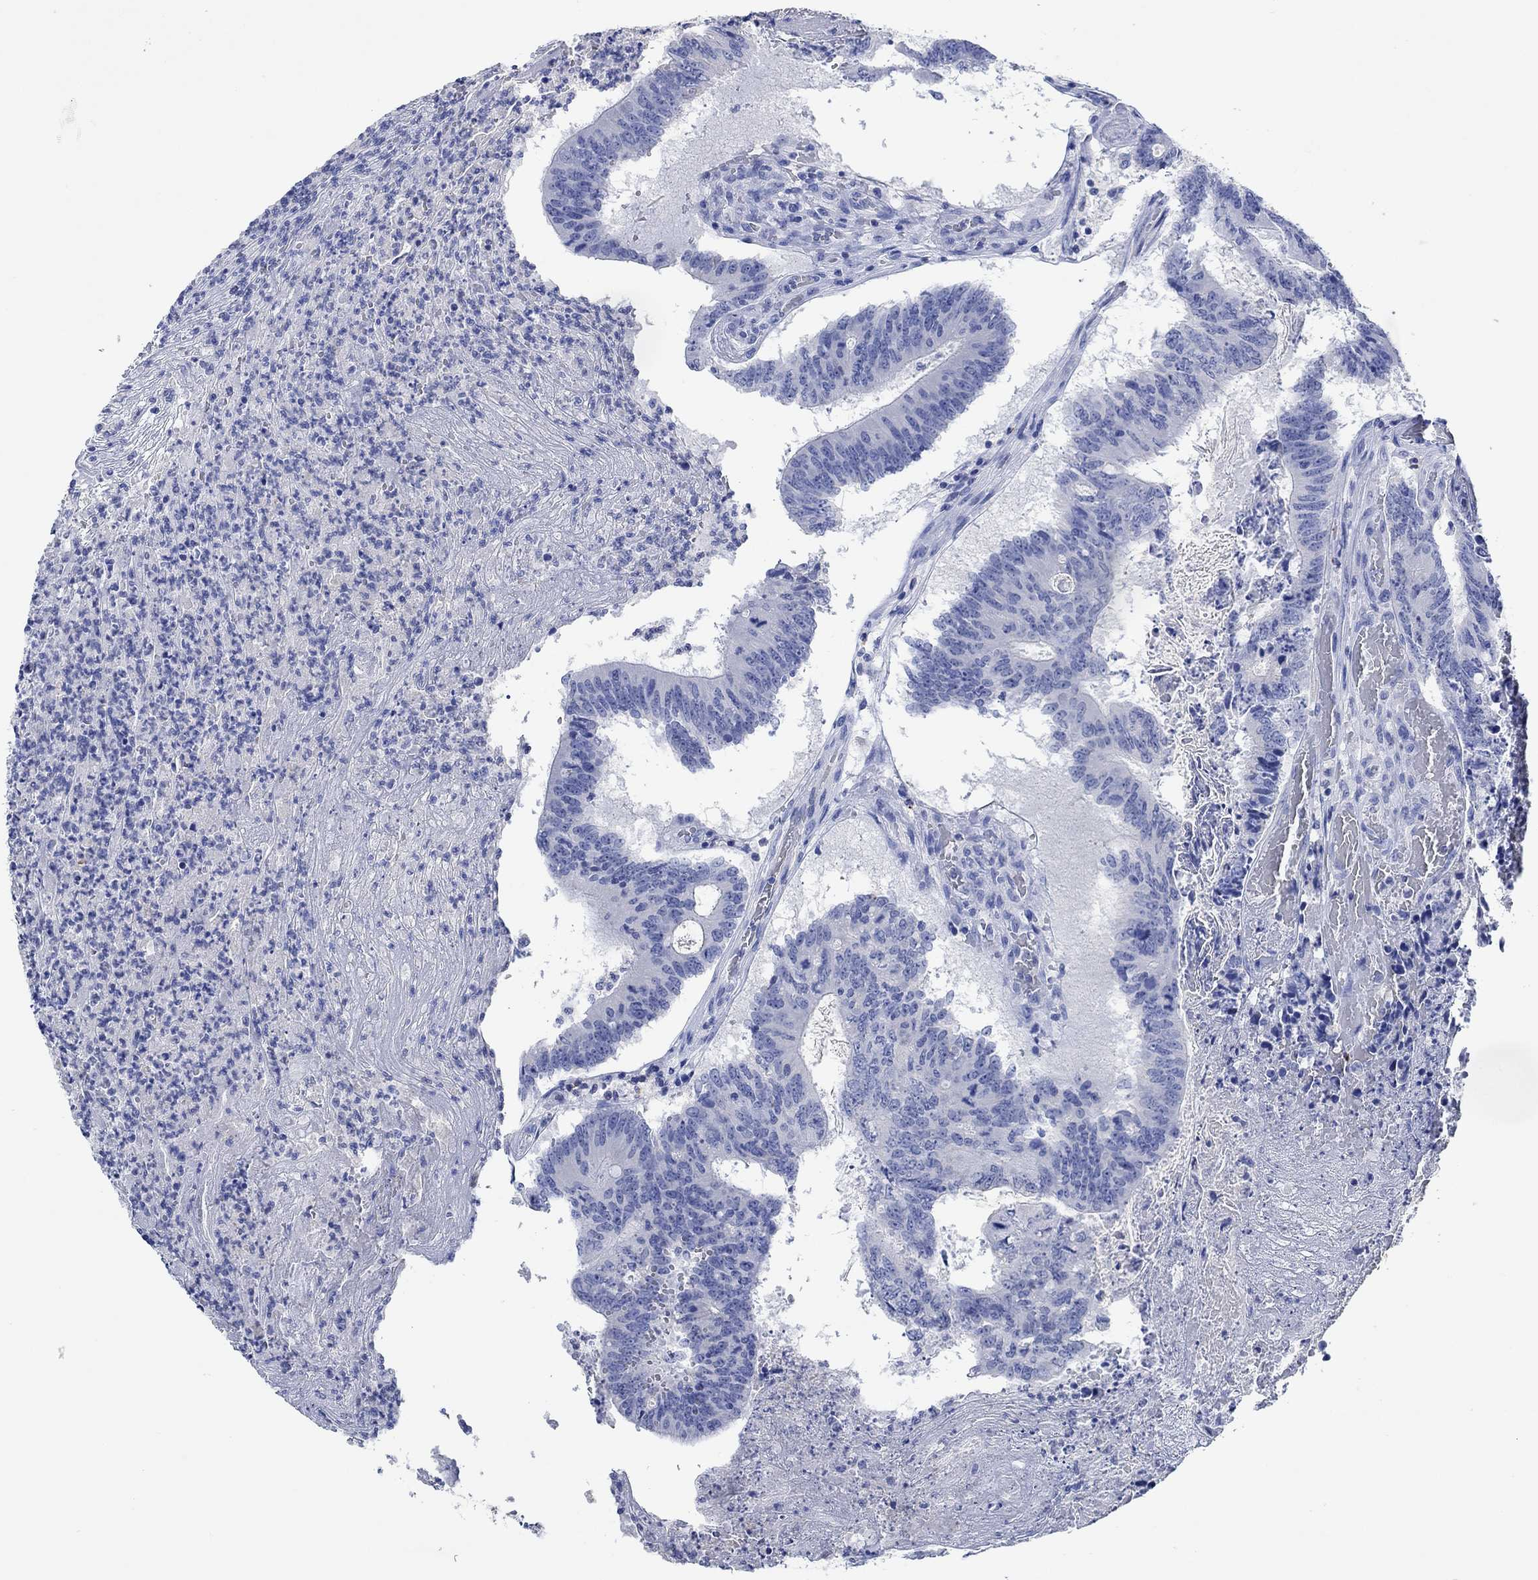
{"staining": {"intensity": "negative", "quantity": "none", "location": "none"}, "tissue": "colorectal cancer", "cell_type": "Tumor cells", "image_type": "cancer", "snomed": [{"axis": "morphology", "description": "Adenocarcinoma, NOS"}, {"axis": "topography", "description": "Colon"}], "caption": "IHC micrograph of adenocarcinoma (colorectal) stained for a protein (brown), which demonstrates no staining in tumor cells. (IHC, brightfield microscopy, high magnification).", "gene": "PPP1R17", "patient": {"sex": "female", "age": 70}}